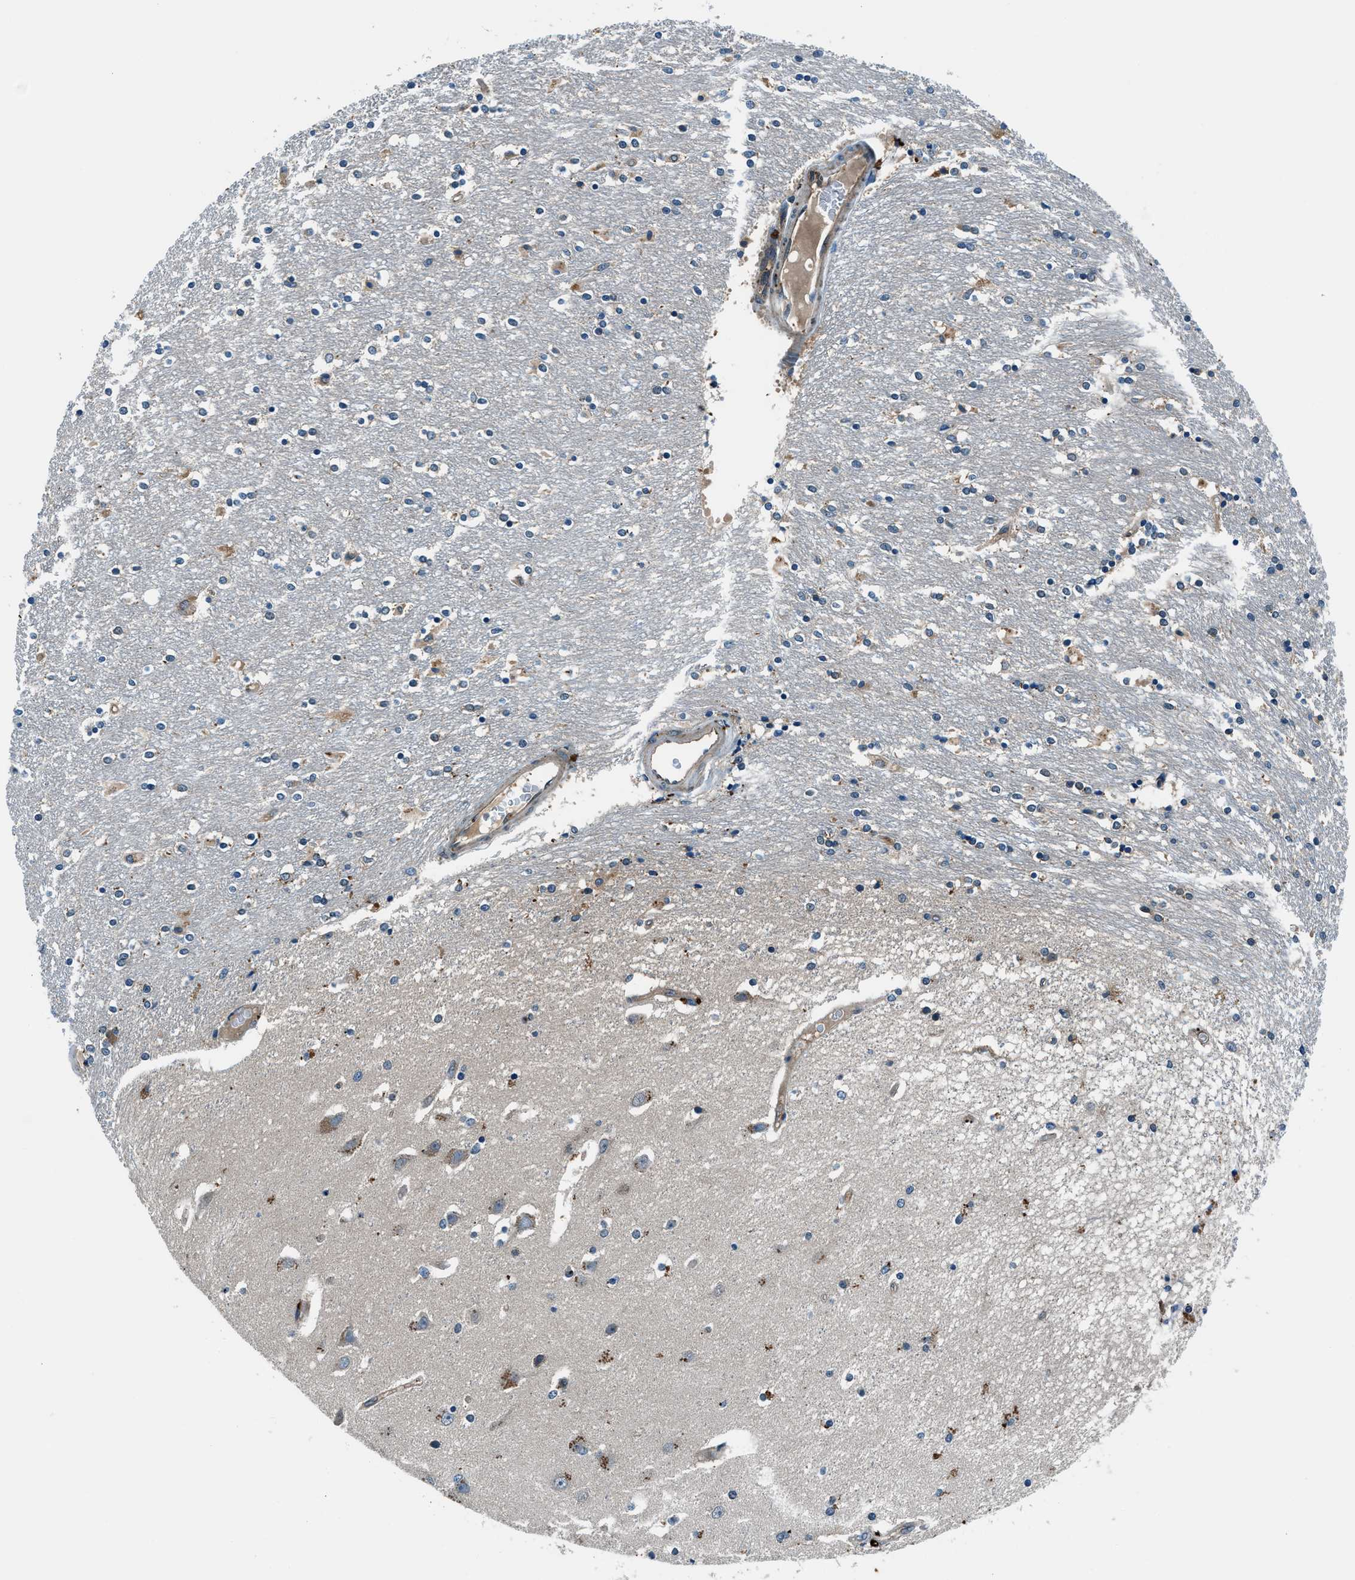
{"staining": {"intensity": "moderate", "quantity": "25%-75%", "location": "cytoplasmic/membranous"}, "tissue": "caudate", "cell_type": "Glial cells", "image_type": "normal", "snomed": [{"axis": "morphology", "description": "Normal tissue, NOS"}, {"axis": "topography", "description": "Lateral ventricle wall"}], "caption": "This is a photomicrograph of IHC staining of benign caudate, which shows moderate positivity in the cytoplasmic/membranous of glial cells.", "gene": "SLC19A2", "patient": {"sex": "female", "age": 54}}